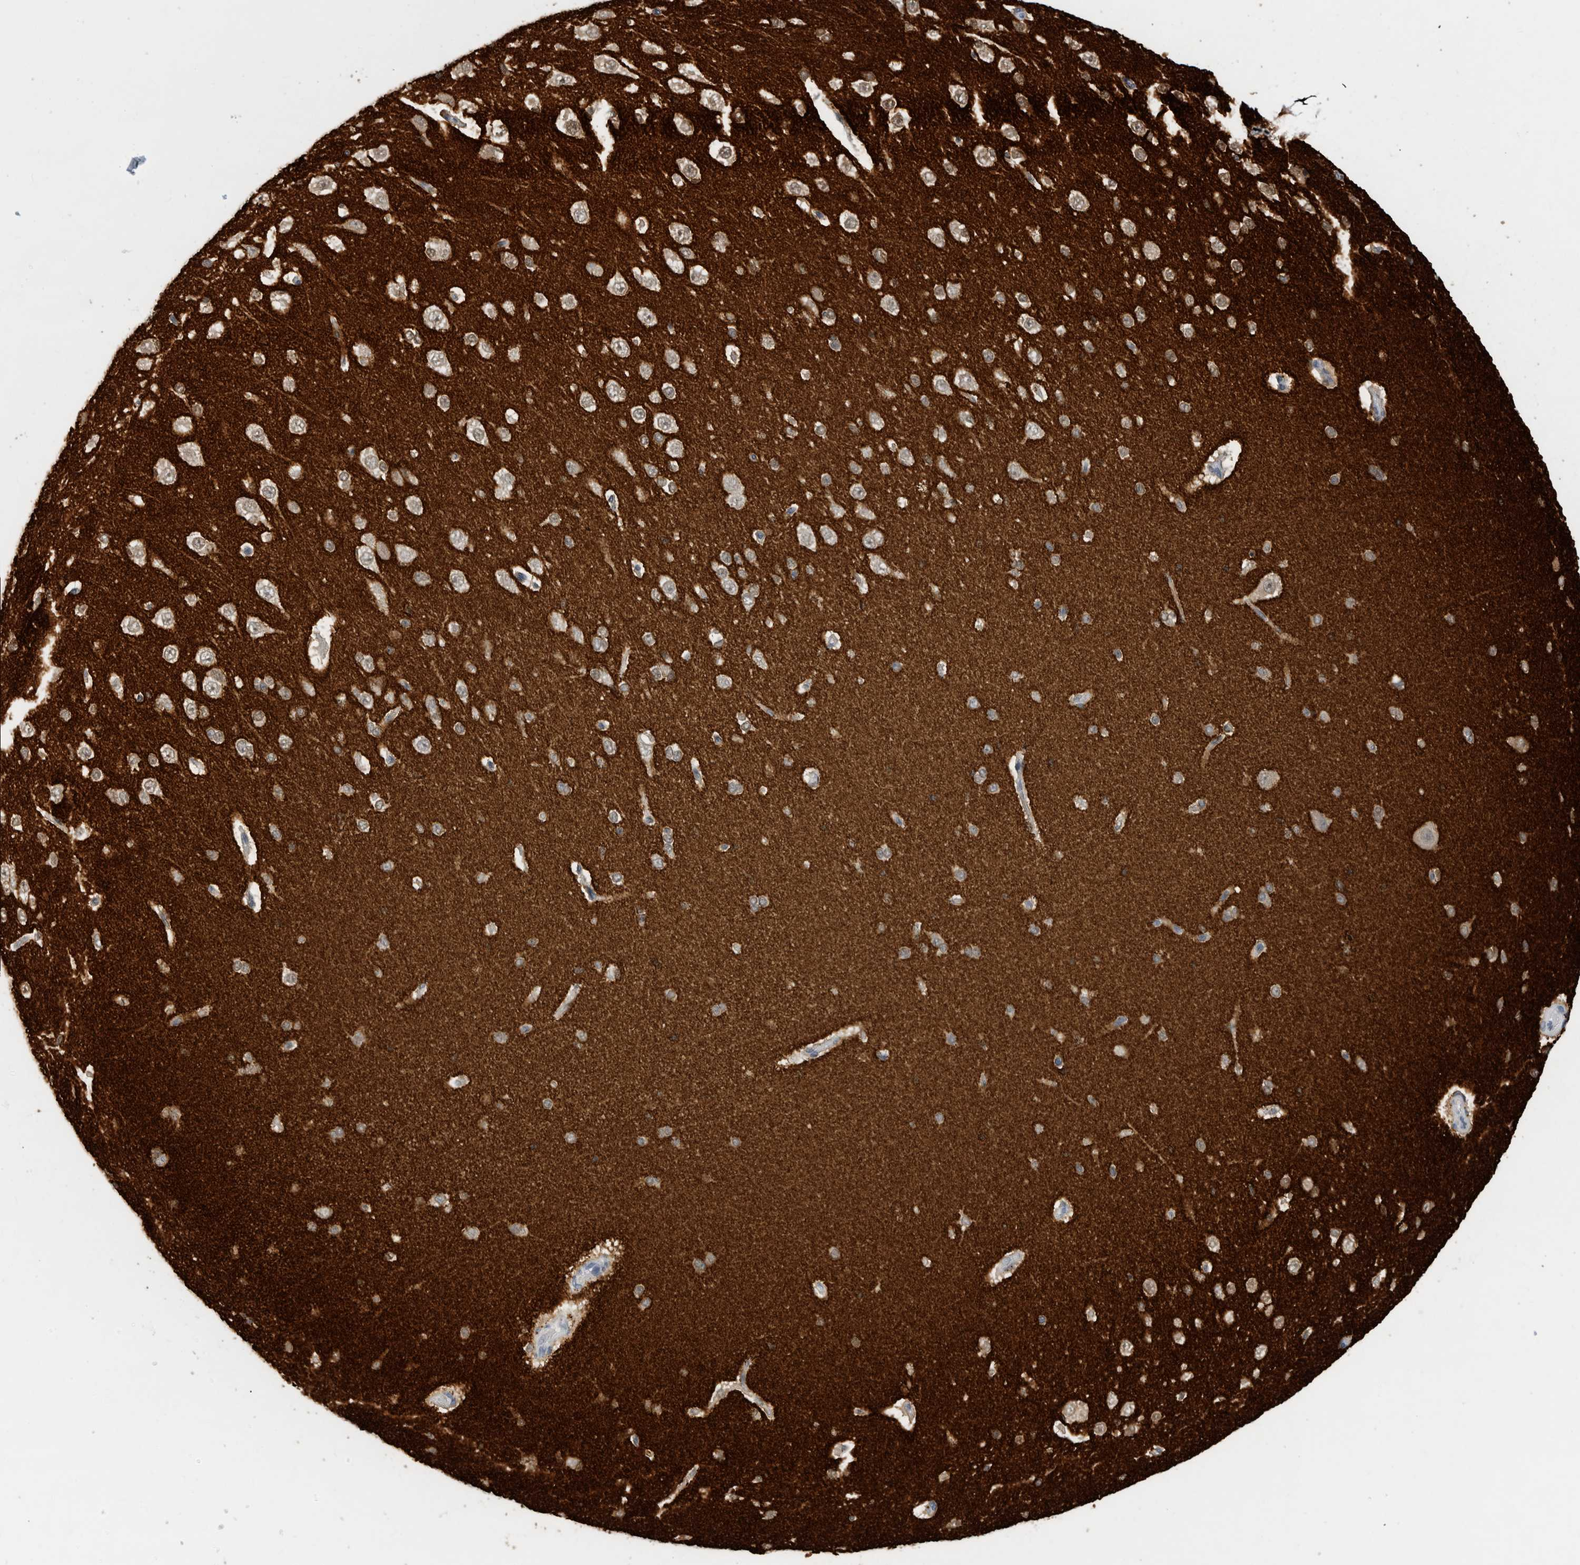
{"staining": {"intensity": "weak", "quantity": ">75%", "location": "cytoplasmic/membranous"}, "tissue": "cerebral cortex", "cell_type": "Endothelial cells", "image_type": "normal", "snomed": [{"axis": "morphology", "description": "Normal tissue, NOS"}, {"axis": "morphology", "description": "Developmental malformation"}, {"axis": "topography", "description": "Cerebral cortex"}], "caption": "High-magnification brightfield microscopy of unremarkable cerebral cortex stained with DAB (brown) and counterstained with hematoxylin (blue). endothelial cells exhibit weak cytoplasmic/membranous staining is appreciated in approximately>75% of cells. The staining was performed using DAB, with brown indicating positive protein expression. Nuclei are stained blue with hematoxylin.", "gene": "BCAN", "patient": {"sex": "female", "age": 30}}